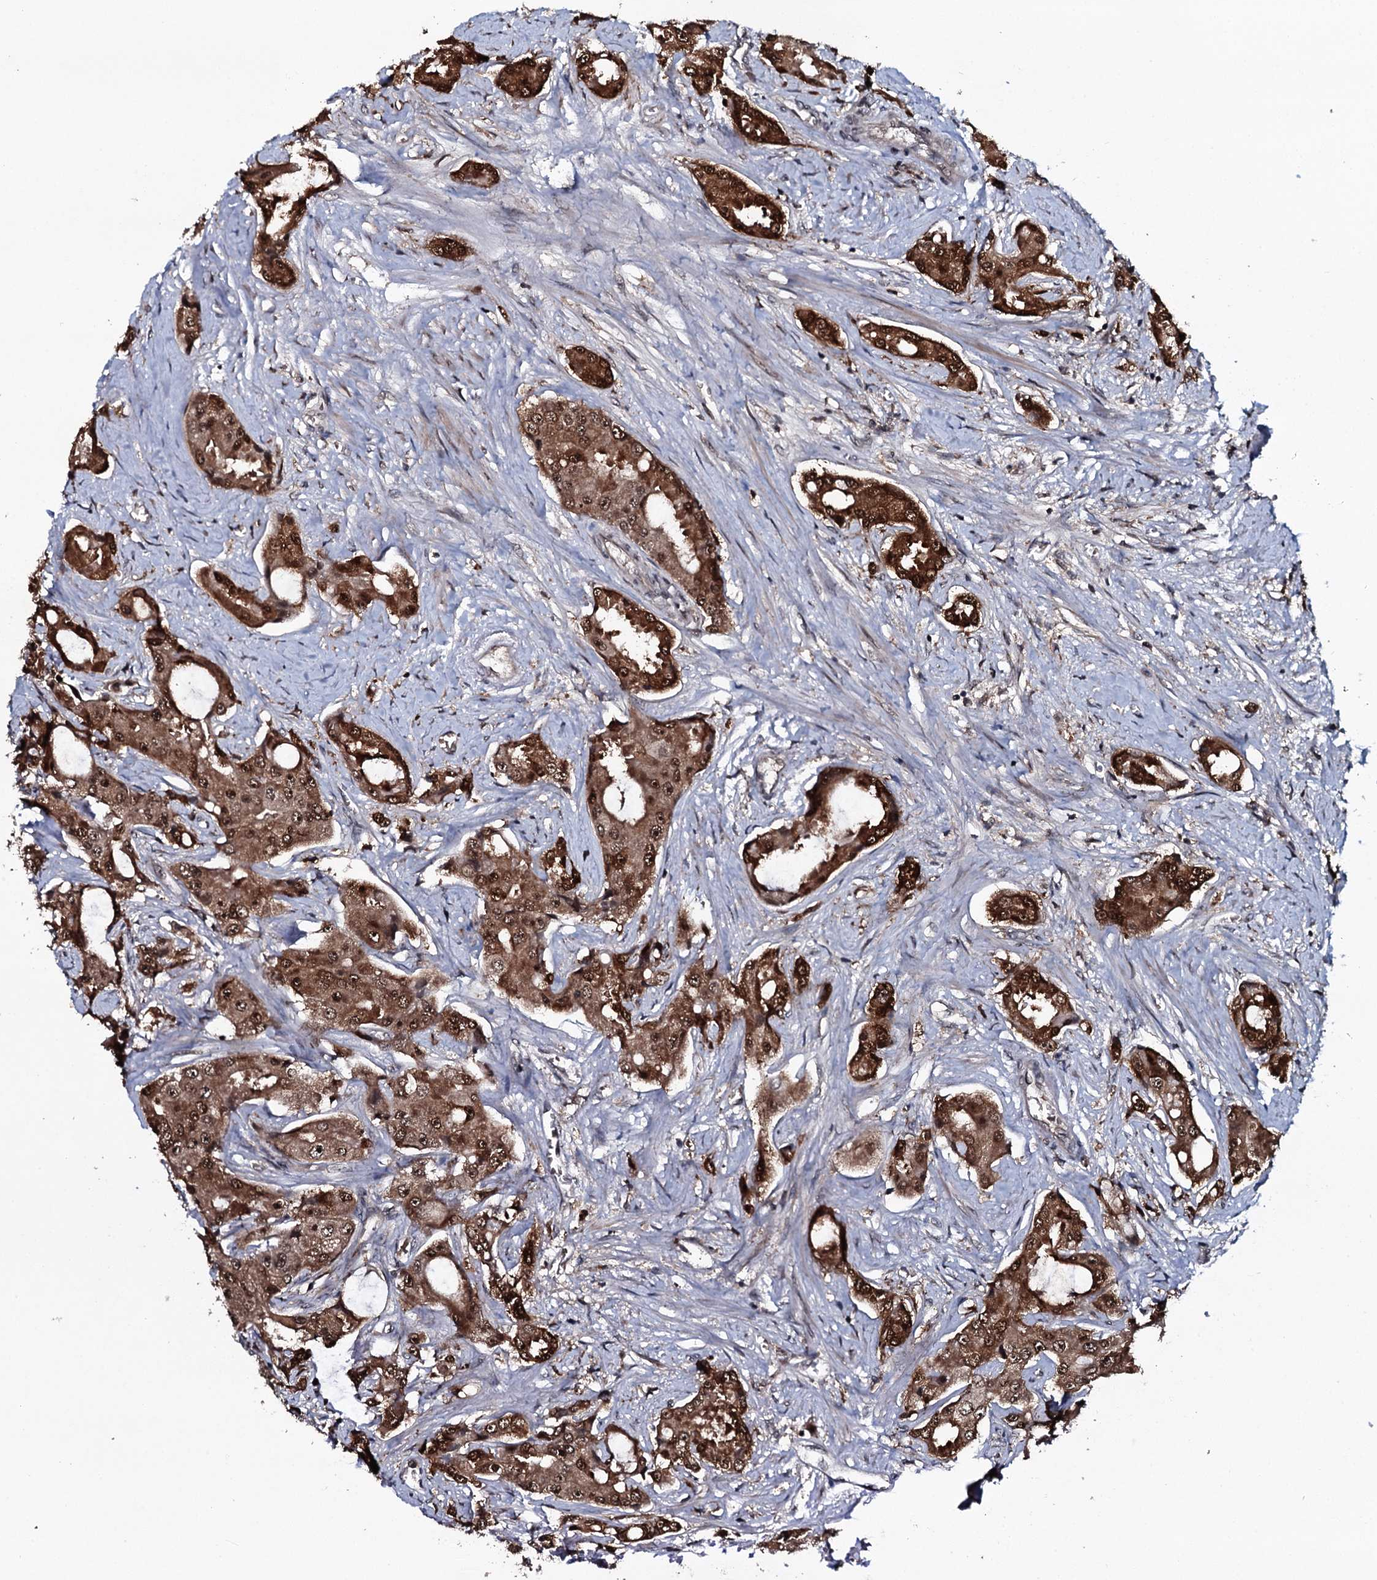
{"staining": {"intensity": "strong", "quantity": ">75%", "location": "cytoplasmic/membranous,nuclear"}, "tissue": "prostate cancer", "cell_type": "Tumor cells", "image_type": "cancer", "snomed": [{"axis": "morphology", "description": "Adenocarcinoma, High grade"}, {"axis": "topography", "description": "Prostate"}], "caption": "Tumor cells reveal high levels of strong cytoplasmic/membranous and nuclear expression in approximately >75% of cells in human prostate cancer (adenocarcinoma (high-grade)).", "gene": "HDDC3", "patient": {"sex": "male", "age": 73}}